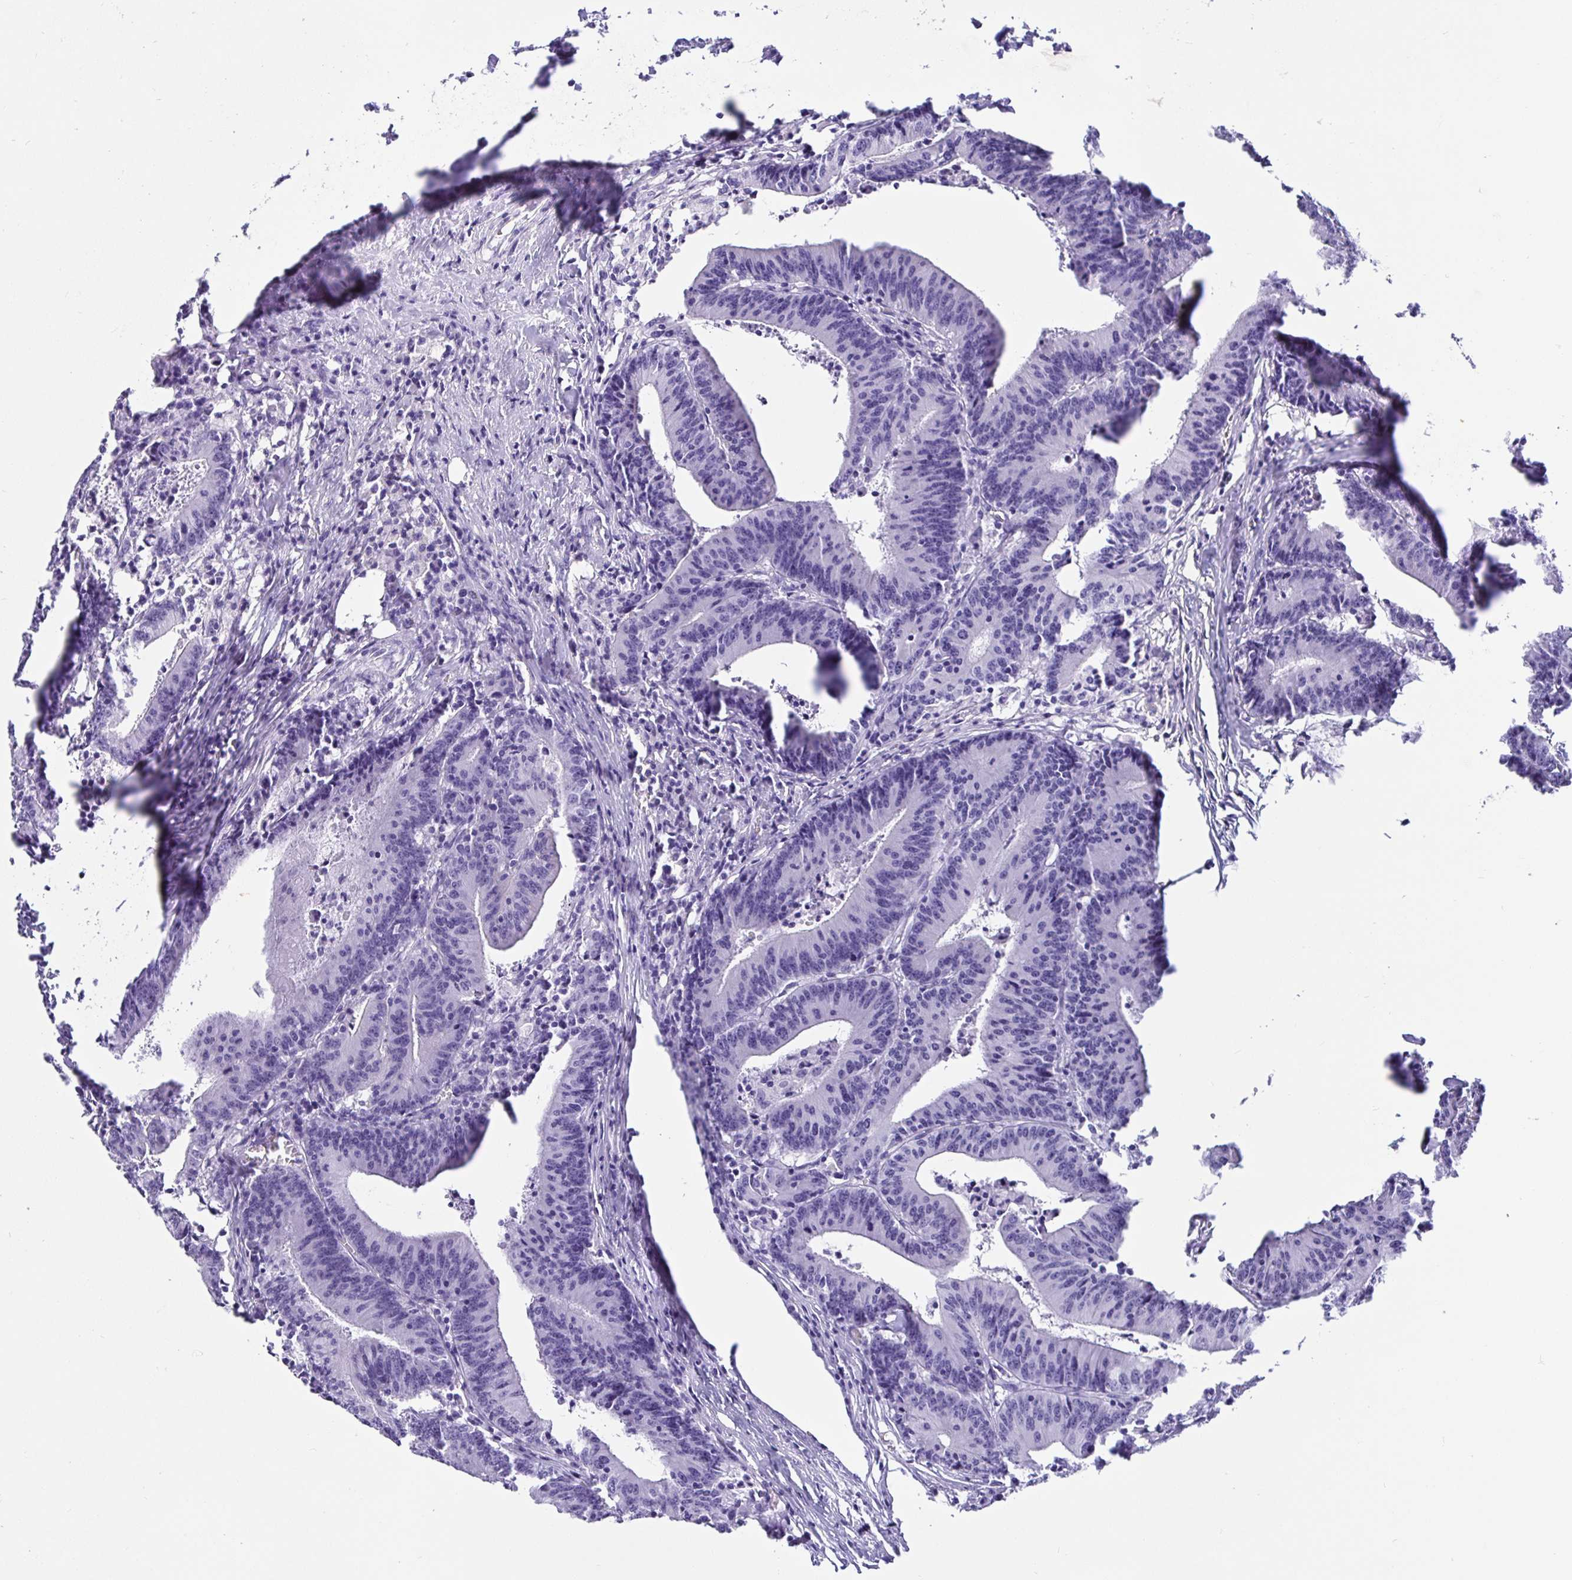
{"staining": {"intensity": "negative", "quantity": "none", "location": "none"}, "tissue": "colorectal cancer", "cell_type": "Tumor cells", "image_type": "cancer", "snomed": [{"axis": "morphology", "description": "Adenocarcinoma, NOS"}, {"axis": "topography", "description": "Colon"}], "caption": "Colorectal cancer (adenocarcinoma) was stained to show a protein in brown. There is no significant expression in tumor cells. (Immunohistochemistry (ihc), brightfield microscopy, high magnification).", "gene": "PRAMEF19", "patient": {"sex": "female", "age": 78}}